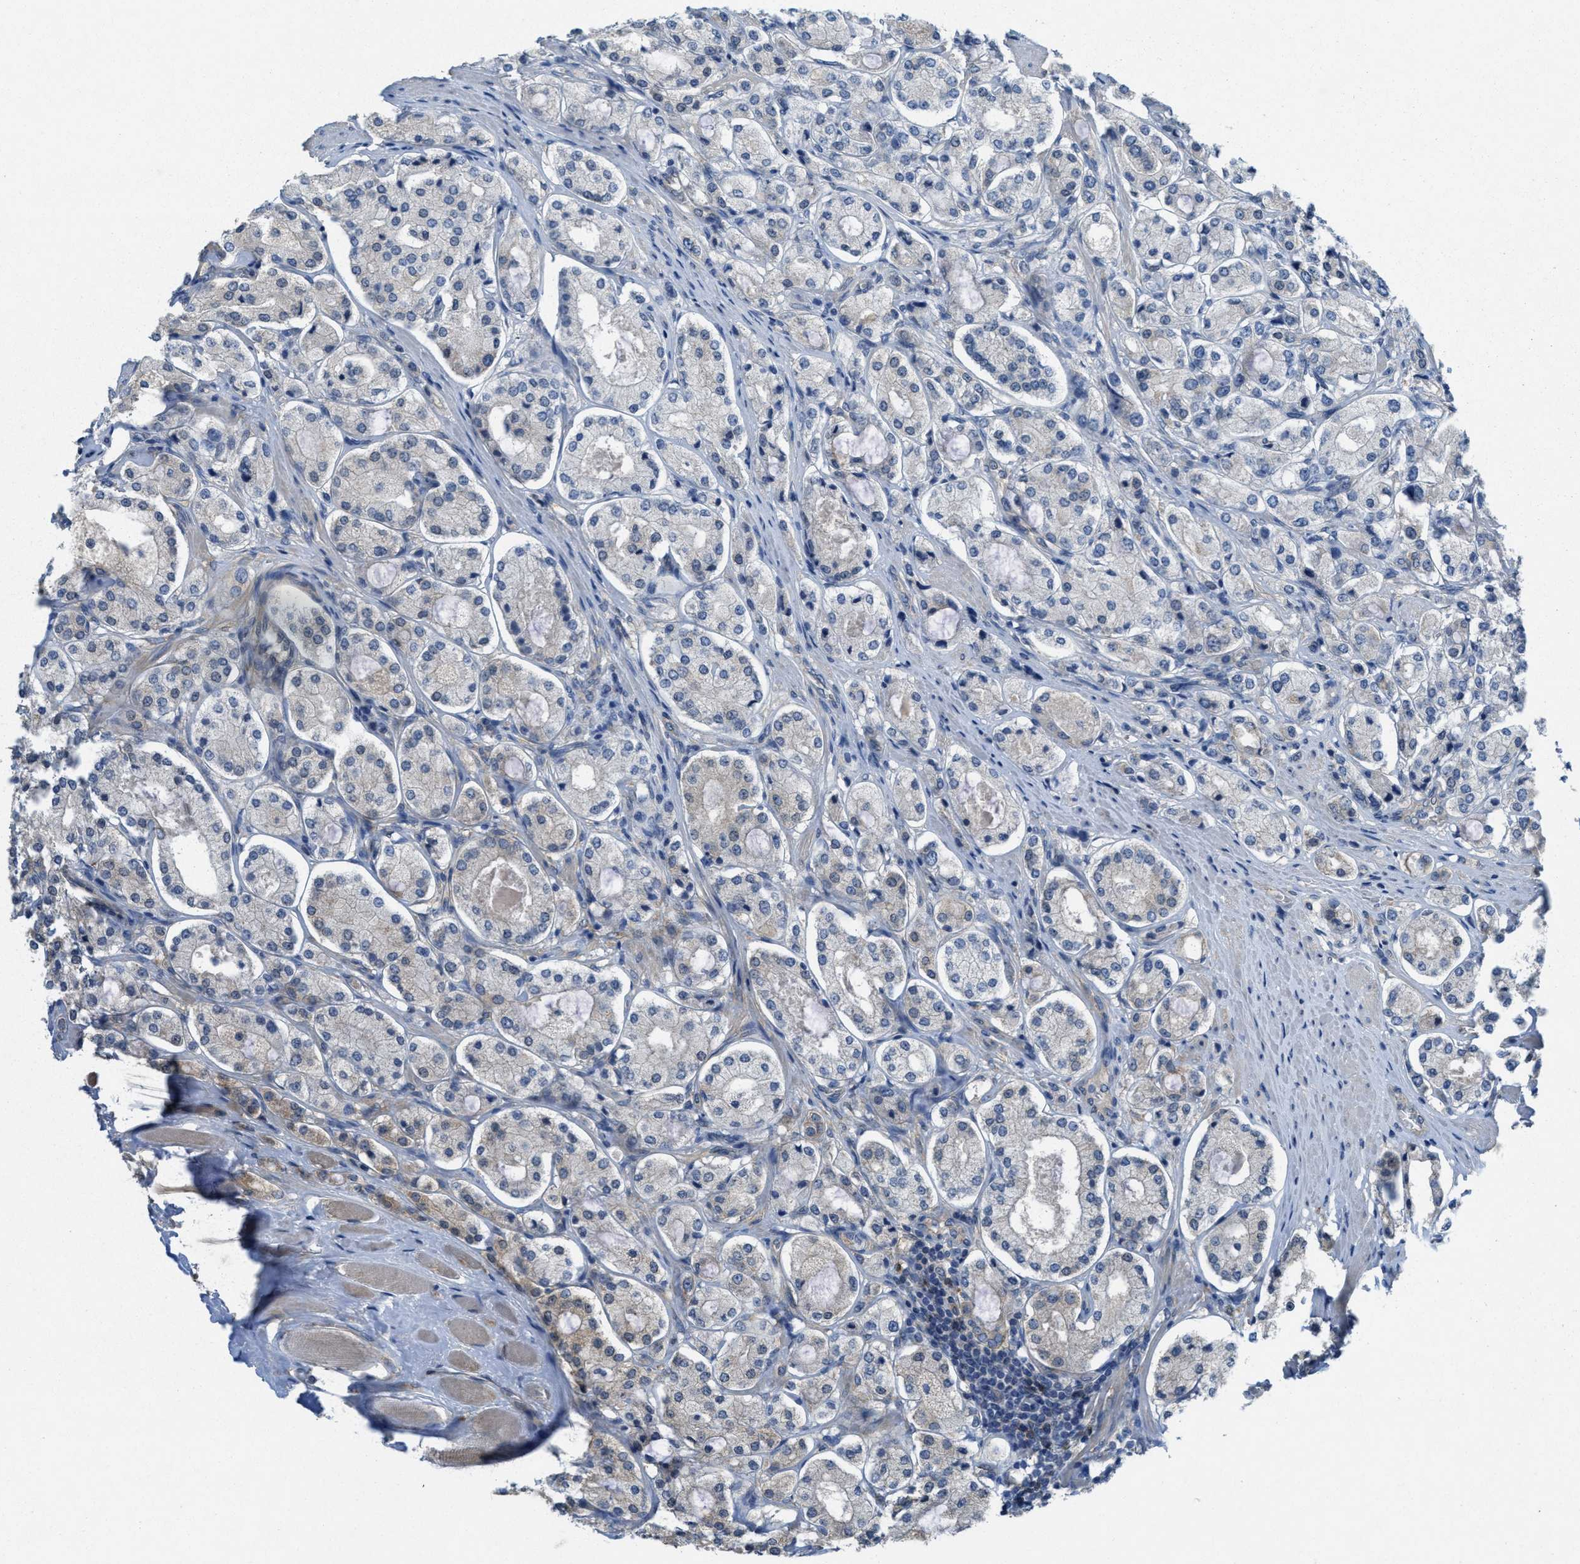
{"staining": {"intensity": "moderate", "quantity": ">75%", "location": "cytoplasmic/membranous"}, "tissue": "prostate cancer", "cell_type": "Tumor cells", "image_type": "cancer", "snomed": [{"axis": "morphology", "description": "Adenocarcinoma, High grade"}, {"axis": "topography", "description": "Prostate"}], "caption": "Immunohistochemical staining of human prostate cancer (adenocarcinoma (high-grade)) displays medium levels of moderate cytoplasmic/membranous expression in approximately >75% of tumor cells. (DAB (3,3'-diaminobenzidine) = brown stain, brightfield microscopy at high magnification).", "gene": "ZFYVE9", "patient": {"sex": "male", "age": 65}}